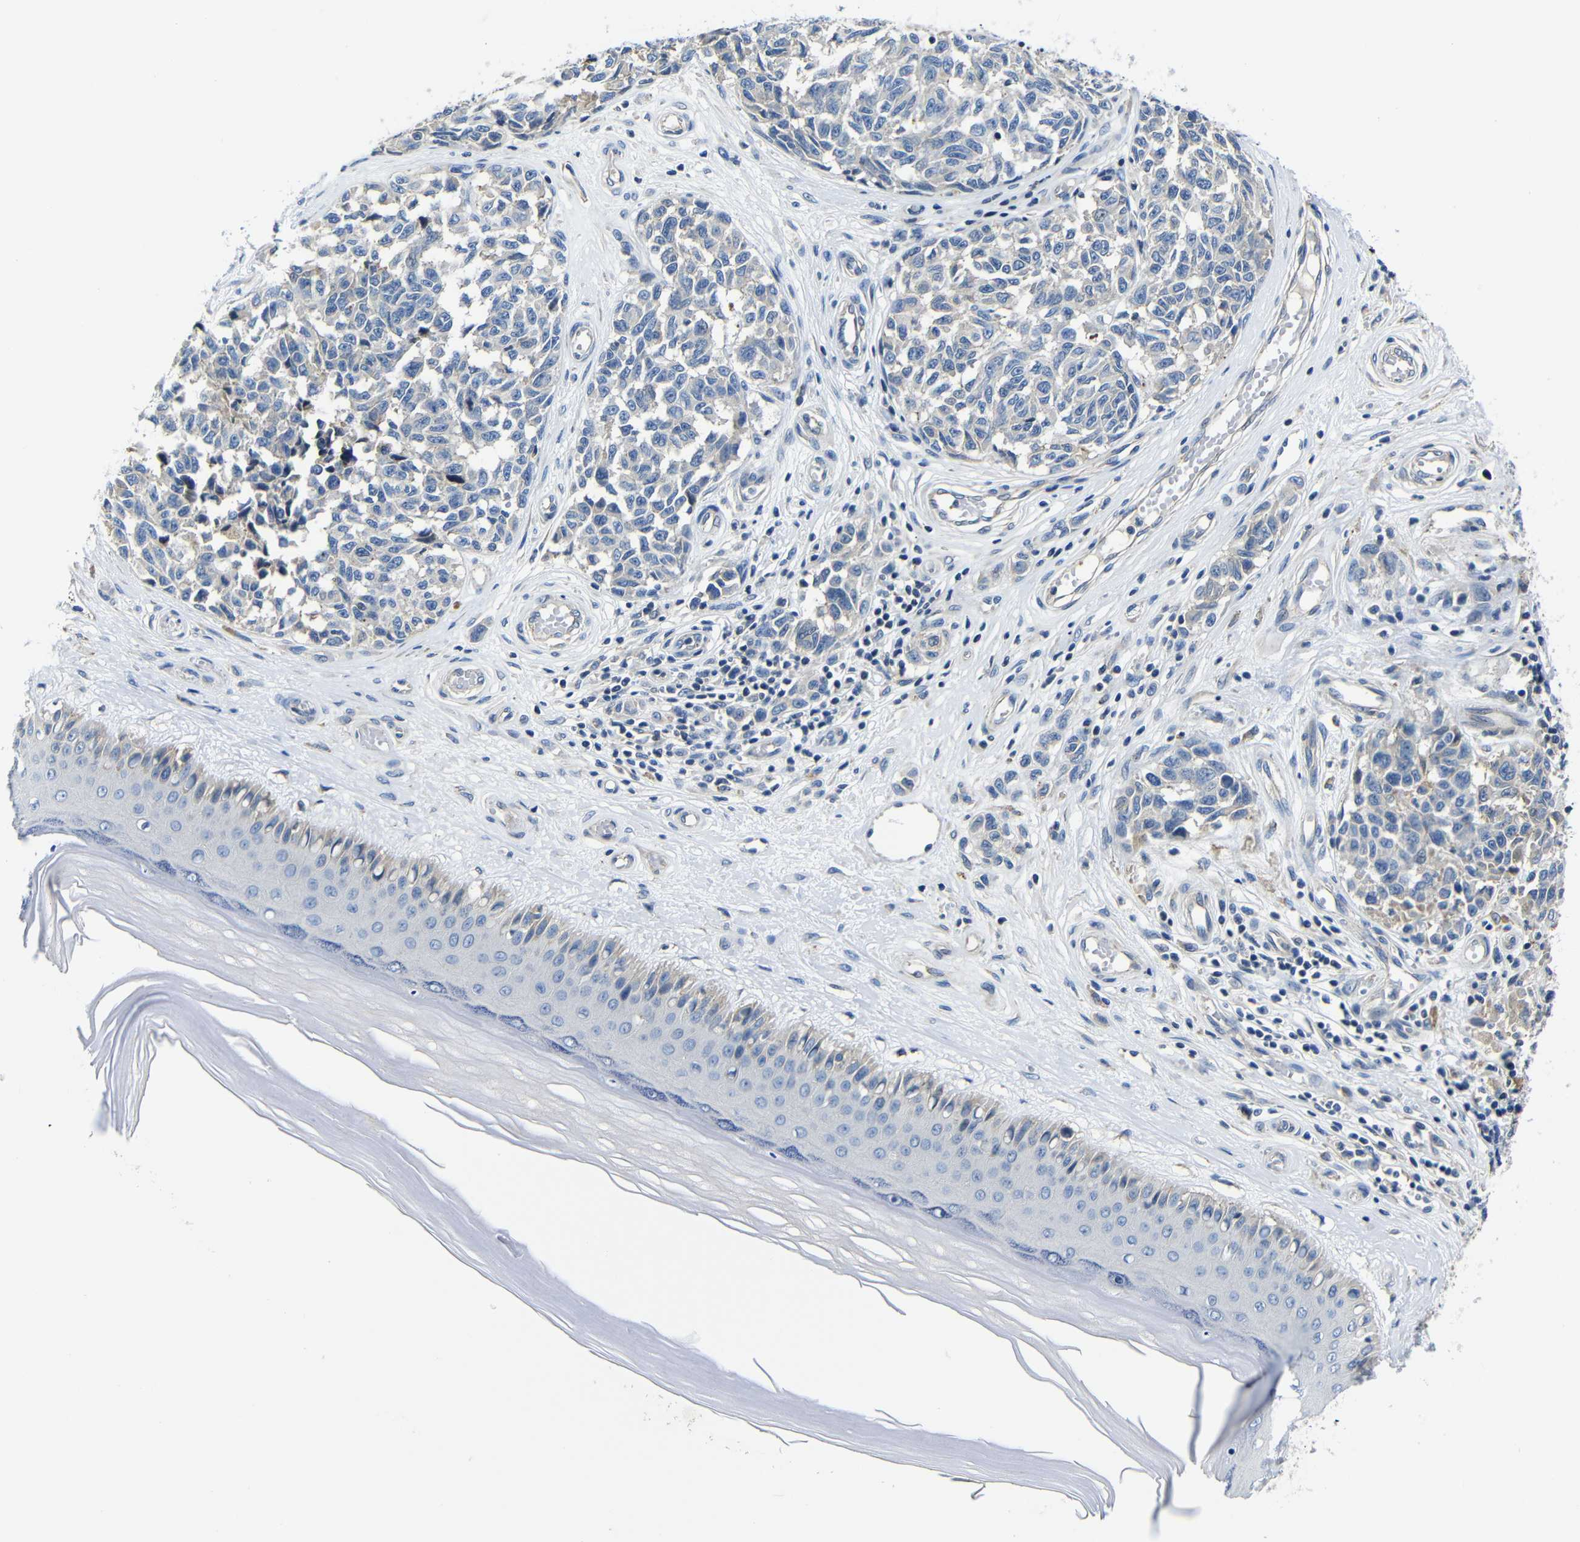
{"staining": {"intensity": "negative", "quantity": "none", "location": "none"}, "tissue": "melanoma", "cell_type": "Tumor cells", "image_type": "cancer", "snomed": [{"axis": "morphology", "description": "Malignant melanoma, NOS"}, {"axis": "topography", "description": "Skin"}], "caption": "Immunohistochemical staining of malignant melanoma reveals no significant expression in tumor cells. (DAB (3,3'-diaminobenzidine) immunohistochemistry (IHC), high magnification).", "gene": "AFDN", "patient": {"sex": "female", "age": 64}}